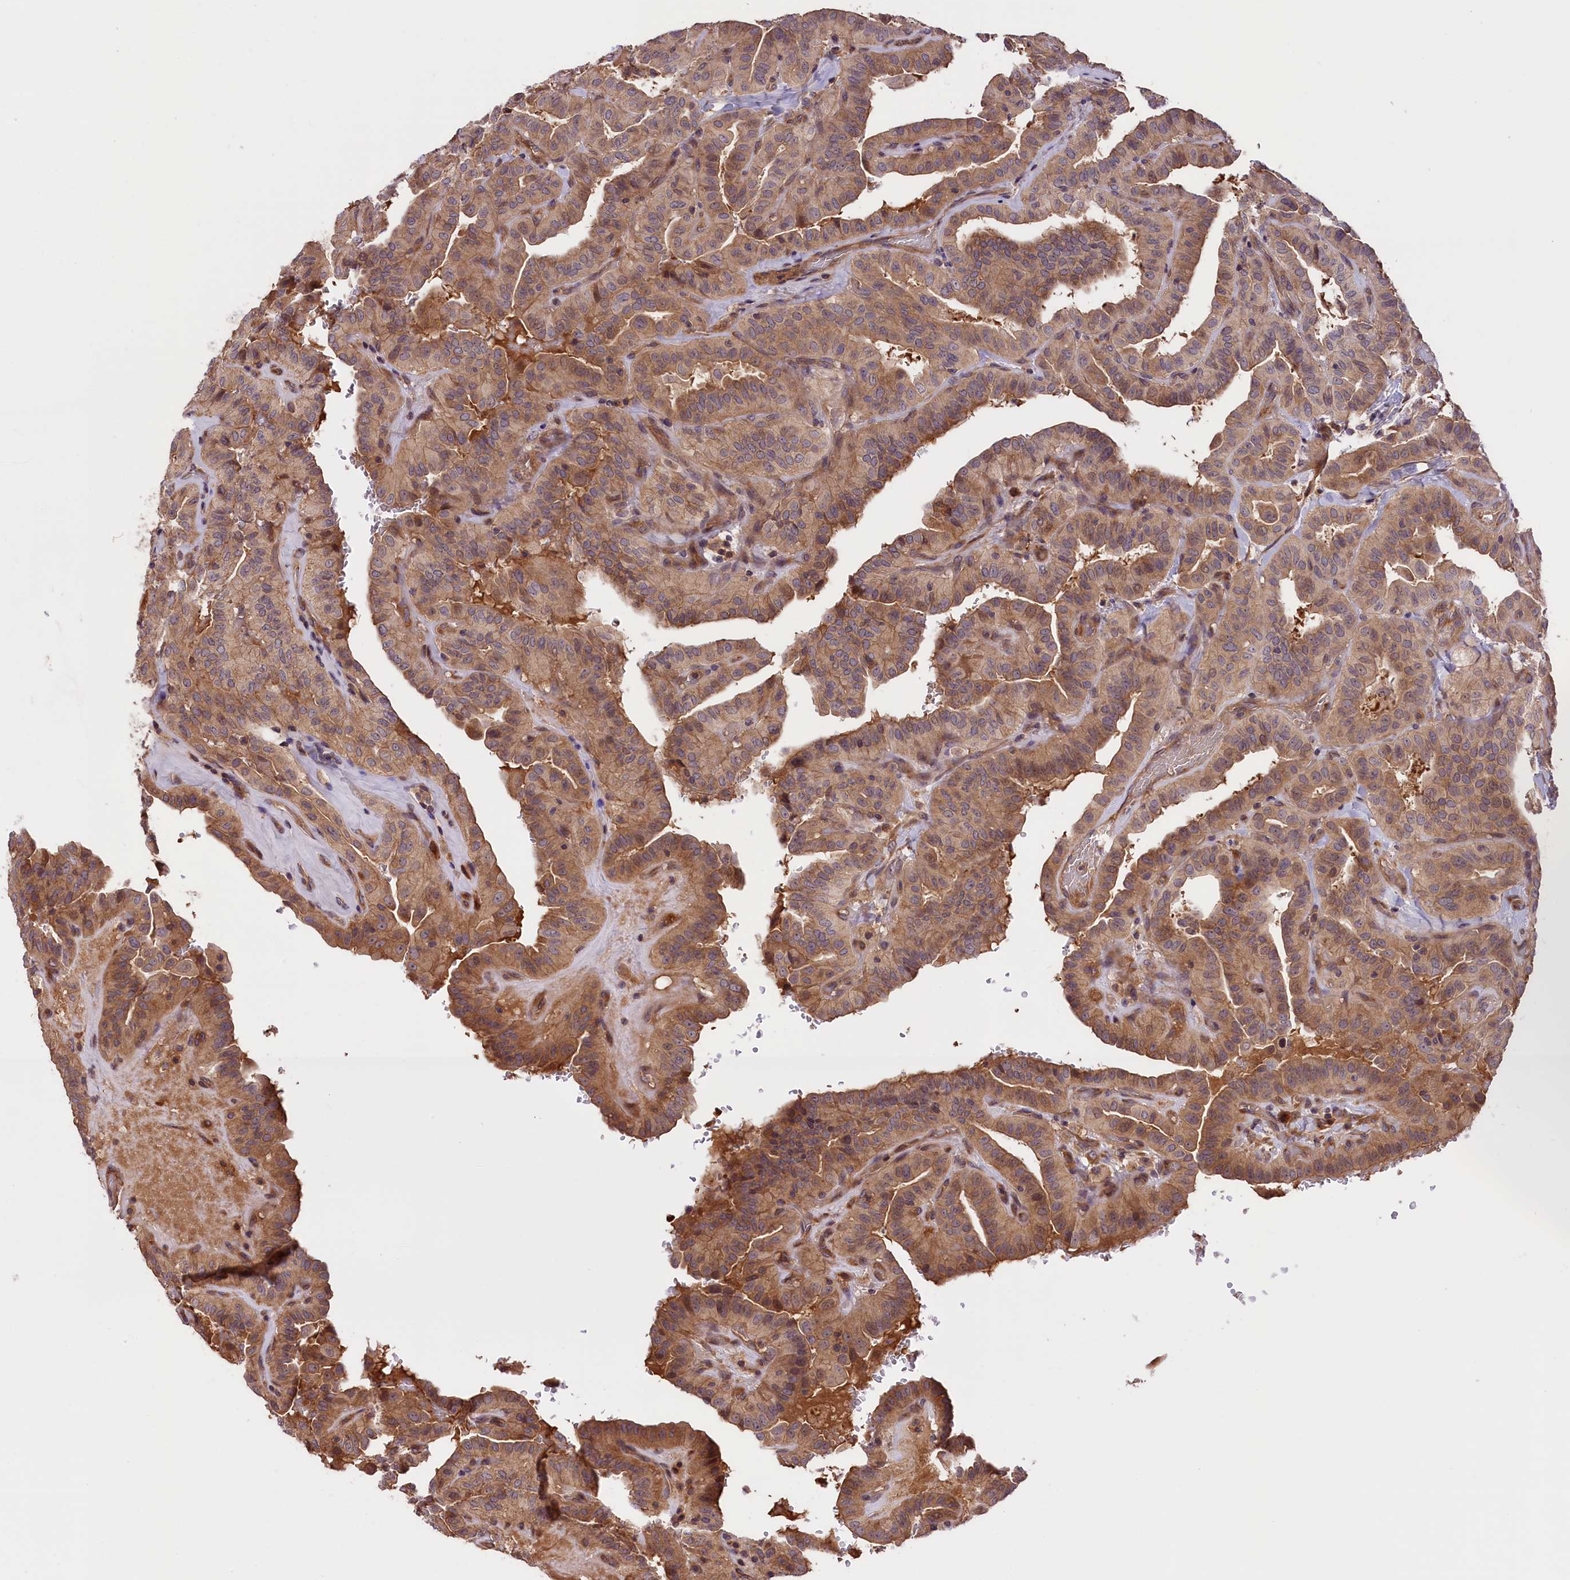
{"staining": {"intensity": "moderate", "quantity": ">75%", "location": "cytoplasmic/membranous"}, "tissue": "thyroid cancer", "cell_type": "Tumor cells", "image_type": "cancer", "snomed": [{"axis": "morphology", "description": "Papillary adenocarcinoma, NOS"}, {"axis": "topography", "description": "Thyroid gland"}], "caption": "A photomicrograph of human thyroid cancer stained for a protein shows moderate cytoplasmic/membranous brown staining in tumor cells. (DAB = brown stain, brightfield microscopy at high magnification).", "gene": "SETD6", "patient": {"sex": "male", "age": 77}}